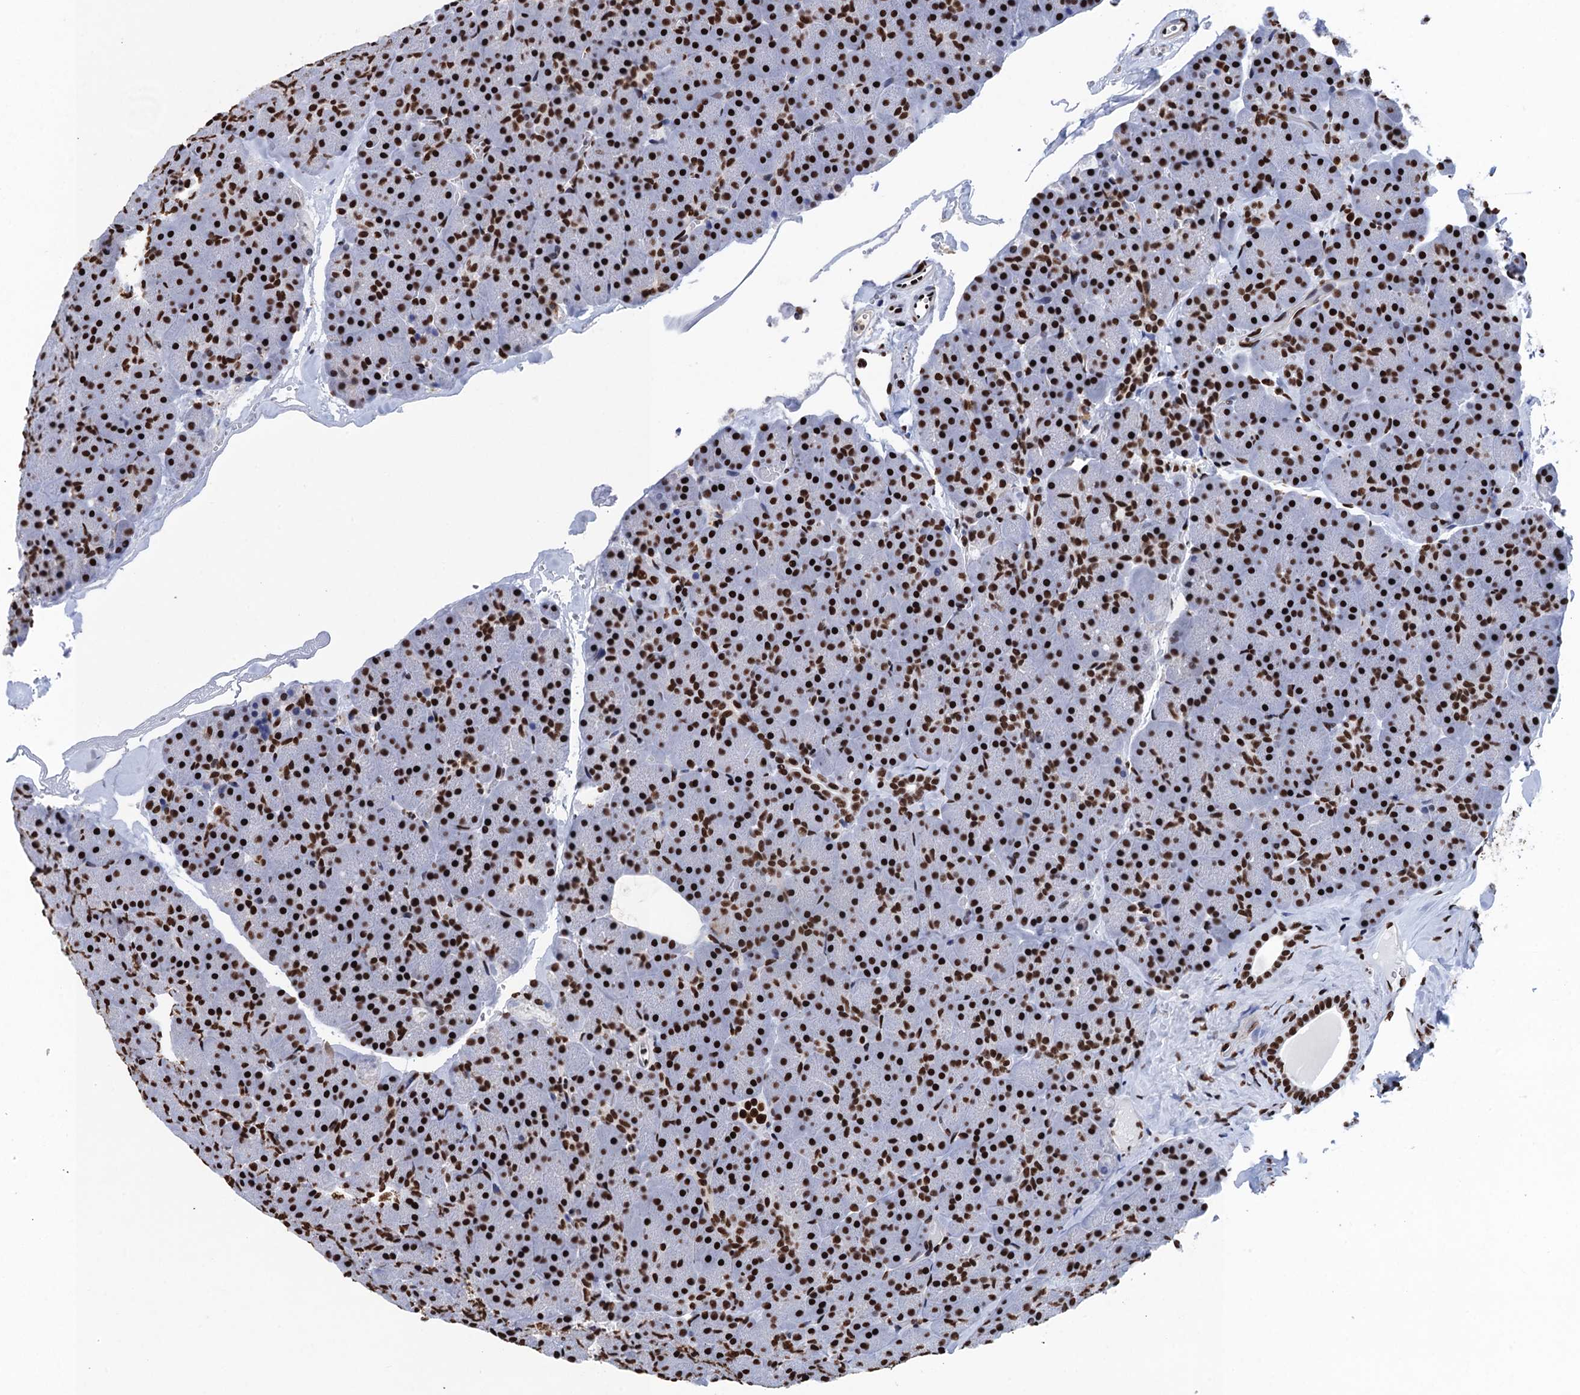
{"staining": {"intensity": "strong", "quantity": ">75%", "location": "nuclear"}, "tissue": "pancreas", "cell_type": "Exocrine glandular cells", "image_type": "normal", "snomed": [{"axis": "morphology", "description": "Normal tissue, NOS"}, {"axis": "topography", "description": "Pancreas"}], "caption": "IHC (DAB) staining of unremarkable human pancreas shows strong nuclear protein positivity in about >75% of exocrine glandular cells. The staining was performed using DAB (3,3'-diaminobenzidine), with brown indicating positive protein expression. Nuclei are stained blue with hematoxylin.", "gene": "UBA2", "patient": {"sex": "male", "age": 36}}